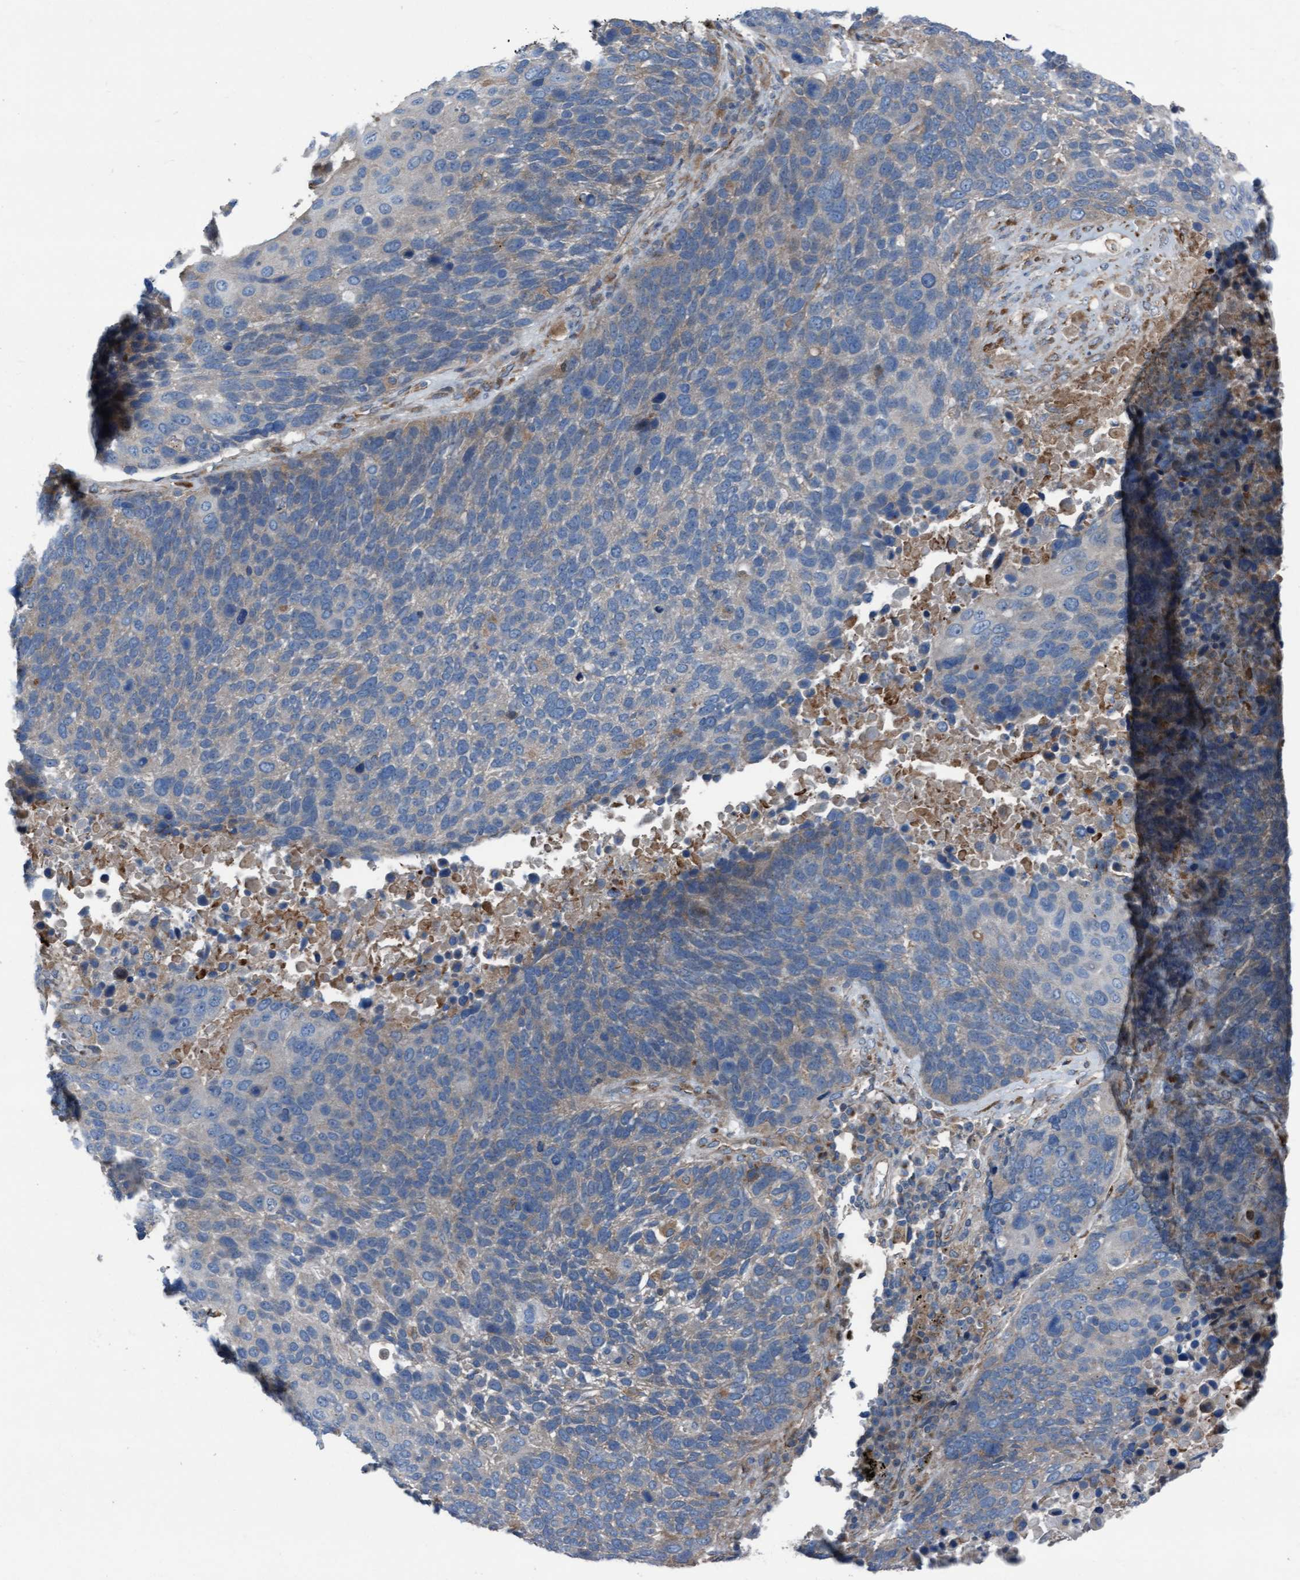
{"staining": {"intensity": "weak", "quantity": "<25%", "location": "cytoplasmic/membranous"}, "tissue": "lung cancer", "cell_type": "Tumor cells", "image_type": "cancer", "snomed": [{"axis": "morphology", "description": "Squamous cell carcinoma, NOS"}, {"axis": "topography", "description": "Lung"}], "caption": "Tumor cells are negative for brown protein staining in squamous cell carcinoma (lung). (DAB (3,3'-diaminobenzidine) IHC visualized using brightfield microscopy, high magnification).", "gene": "KLHL26", "patient": {"sex": "male", "age": 66}}